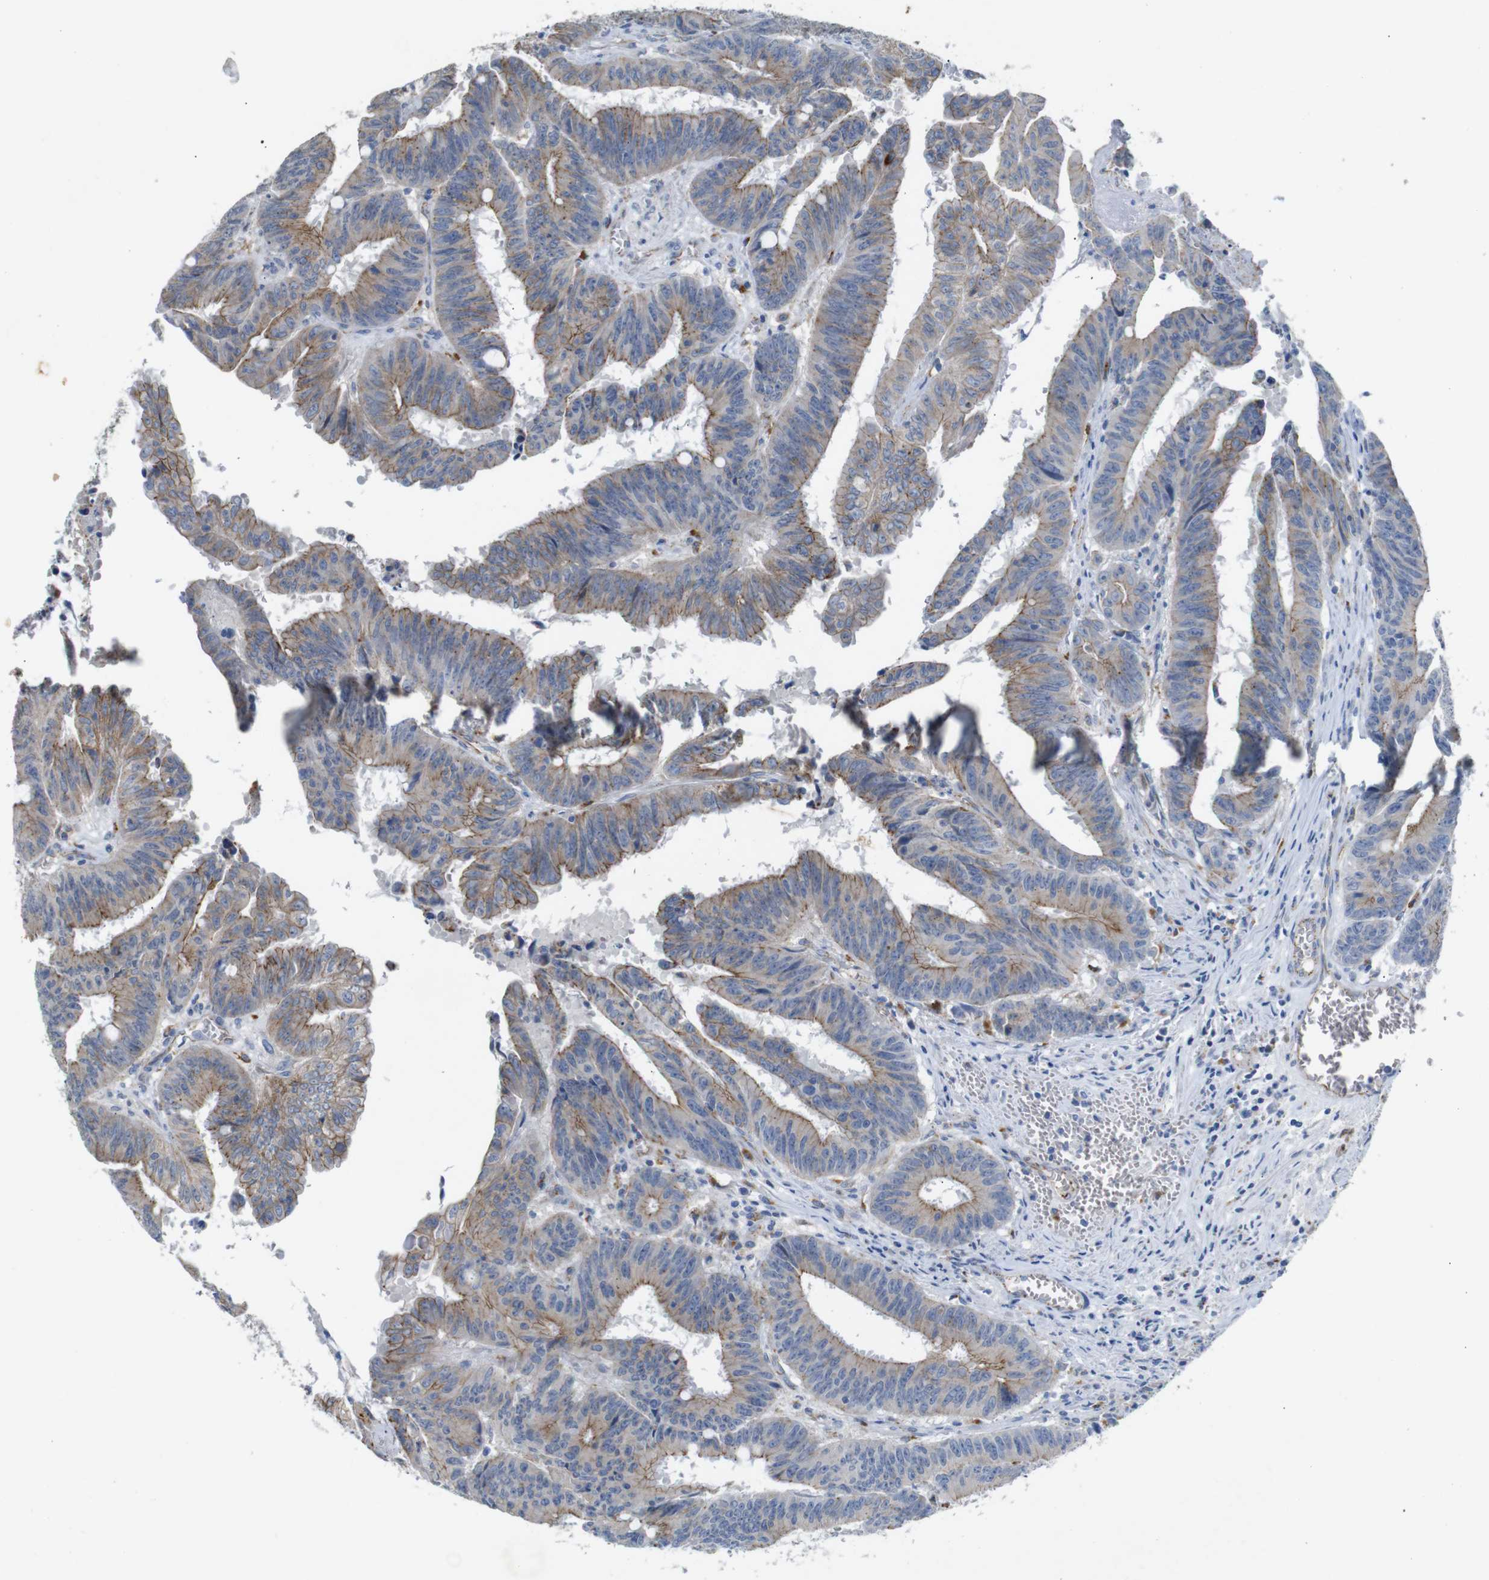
{"staining": {"intensity": "weak", "quantity": "25%-75%", "location": "cytoplasmic/membranous"}, "tissue": "colorectal cancer", "cell_type": "Tumor cells", "image_type": "cancer", "snomed": [{"axis": "morphology", "description": "Adenocarcinoma, NOS"}, {"axis": "topography", "description": "Colon"}], "caption": "Approximately 25%-75% of tumor cells in human colorectal cancer (adenocarcinoma) show weak cytoplasmic/membranous protein positivity as visualized by brown immunohistochemical staining.", "gene": "NHLRC3", "patient": {"sex": "male", "age": 45}}